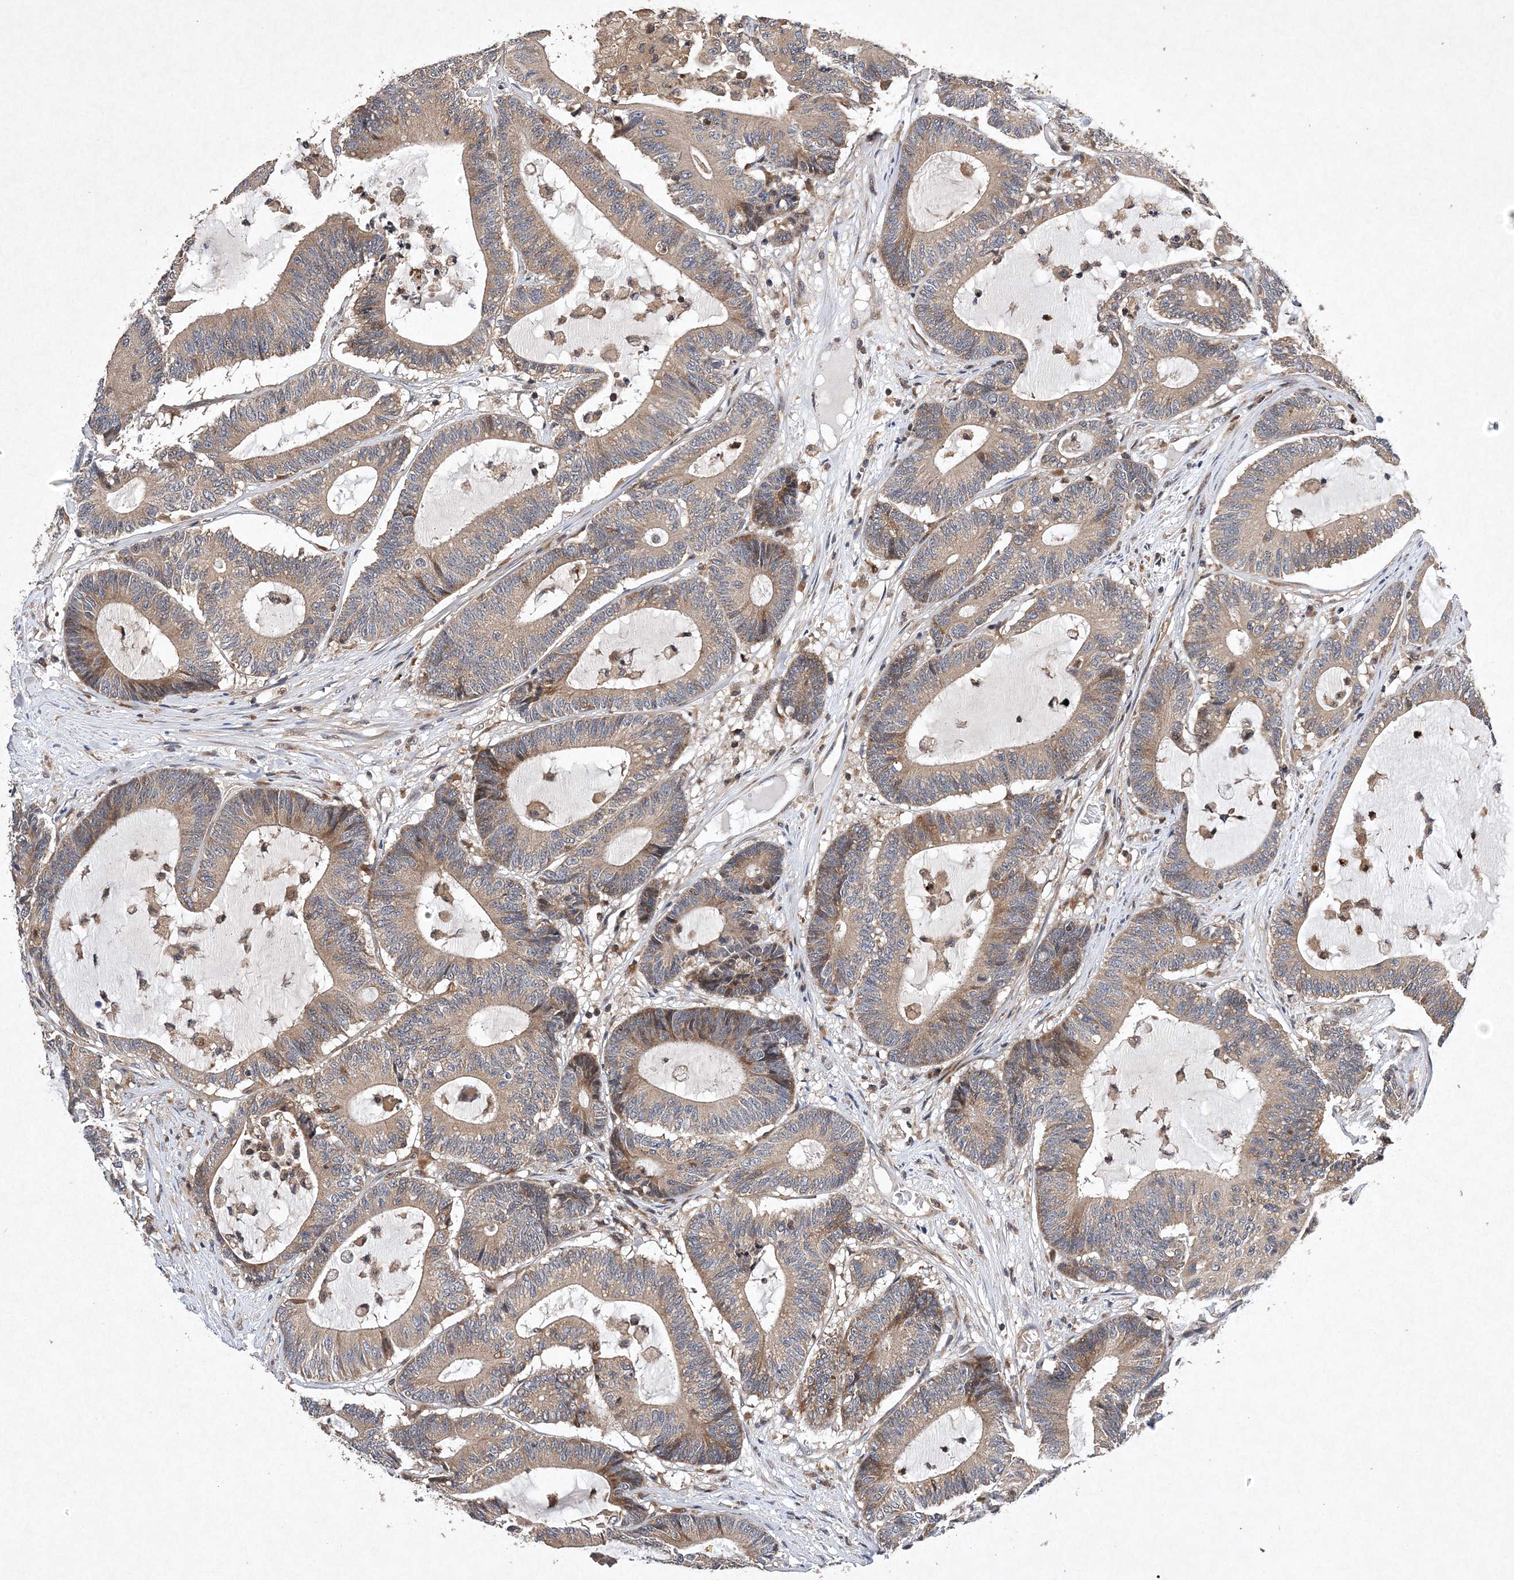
{"staining": {"intensity": "moderate", "quantity": "25%-75%", "location": "cytoplasmic/membranous"}, "tissue": "colorectal cancer", "cell_type": "Tumor cells", "image_type": "cancer", "snomed": [{"axis": "morphology", "description": "Adenocarcinoma, NOS"}, {"axis": "topography", "description": "Colon"}], "caption": "Approximately 25%-75% of tumor cells in adenocarcinoma (colorectal) show moderate cytoplasmic/membranous protein staining as visualized by brown immunohistochemical staining.", "gene": "PROSER1", "patient": {"sex": "female", "age": 84}}